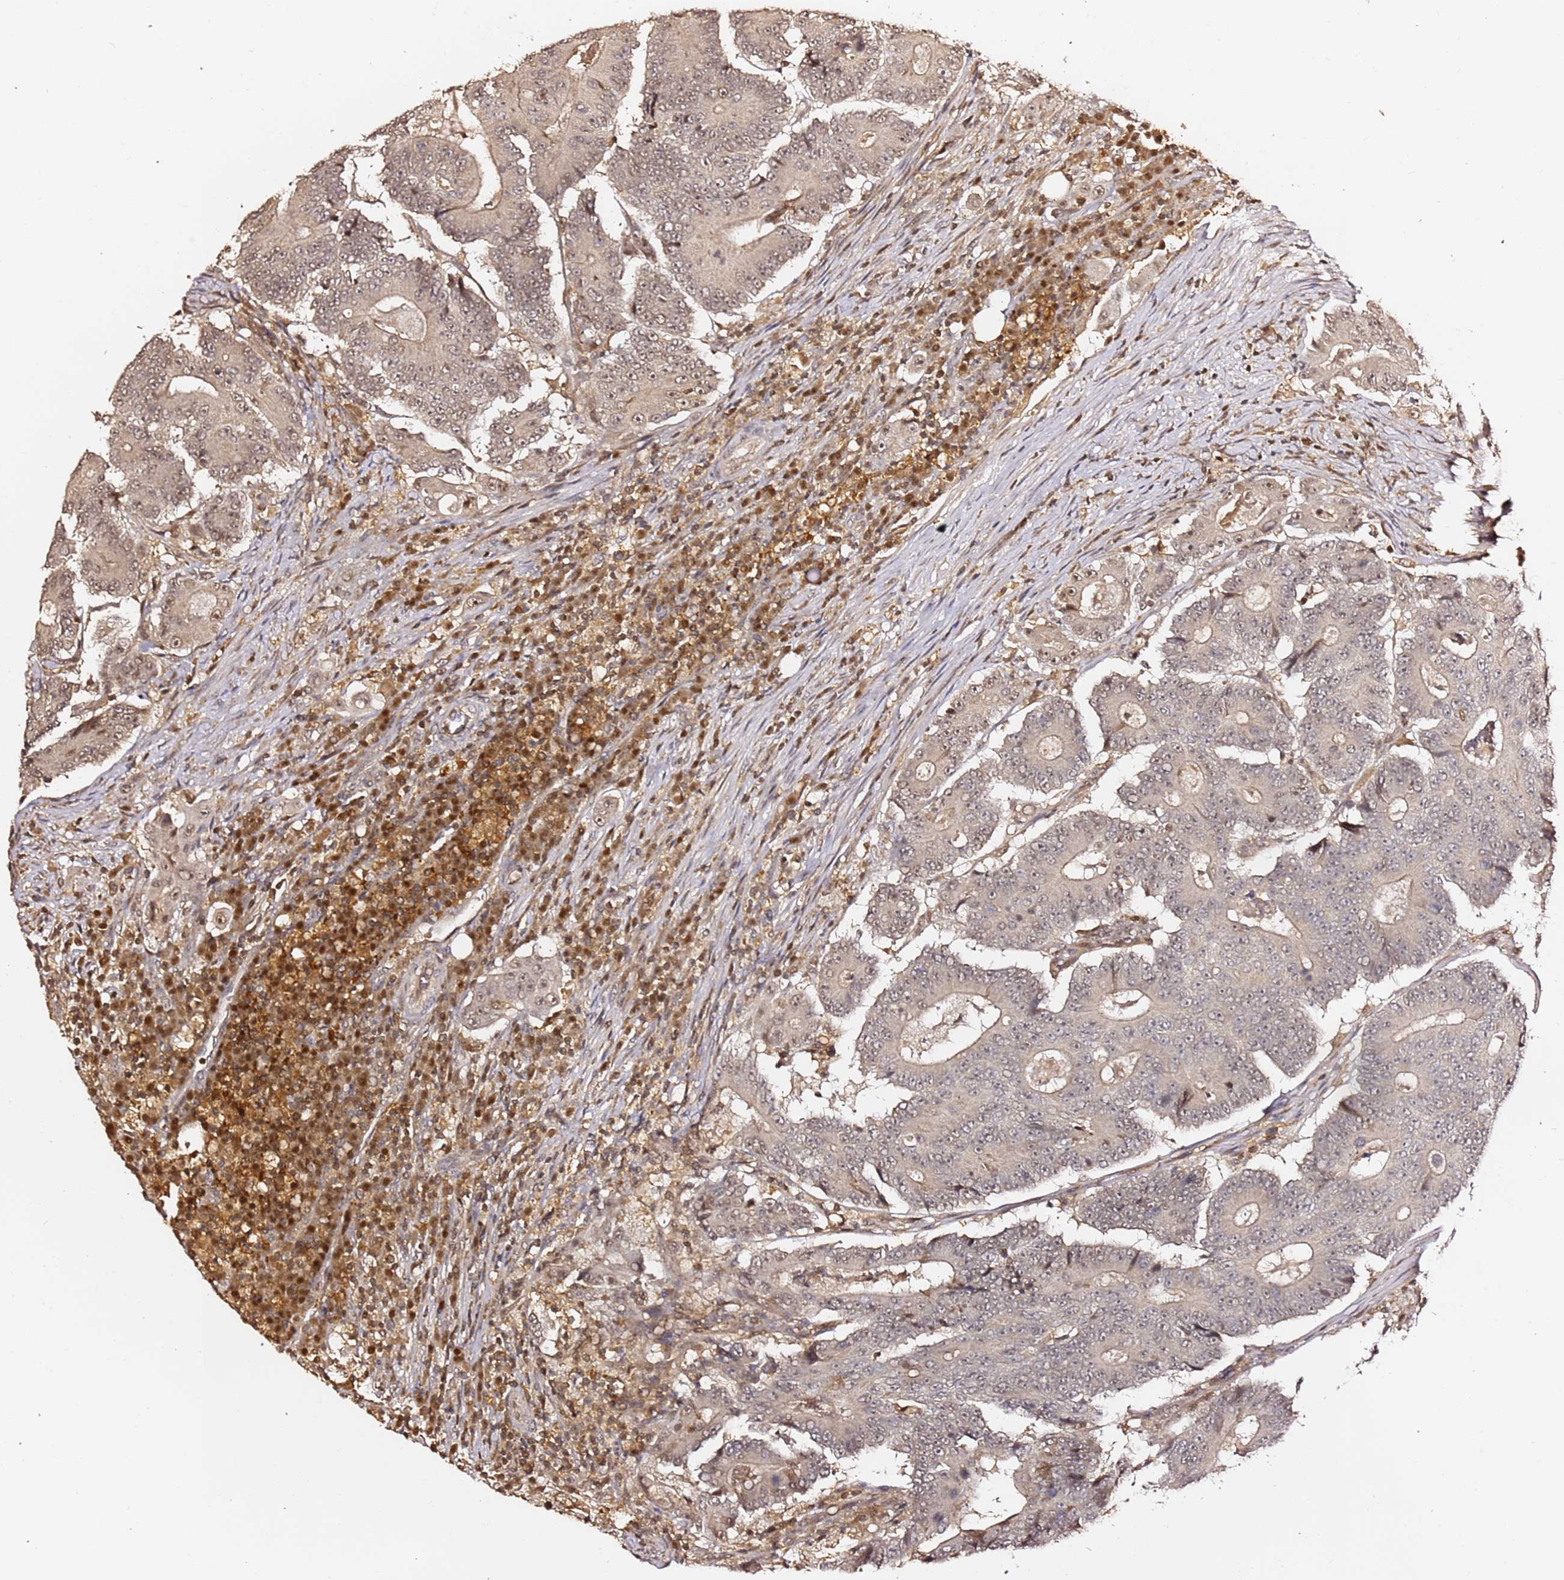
{"staining": {"intensity": "weak", "quantity": "25%-75%", "location": "nuclear"}, "tissue": "colorectal cancer", "cell_type": "Tumor cells", "image_type": "cancer", "snomed": [{"axis": "morphology", "description": "Adenocarcinoma, NOS"}, {"axis": "topography", "description": "Colon"}], "caption": "The micrograph reveals immunohistochemical staining of colorectal adenocarcinoma. There is weak nuclear expression is identified in about 25%-75% of tumor cells.", "gene": "OR5V1", "patient": {"sex": "male", "age": 83}}